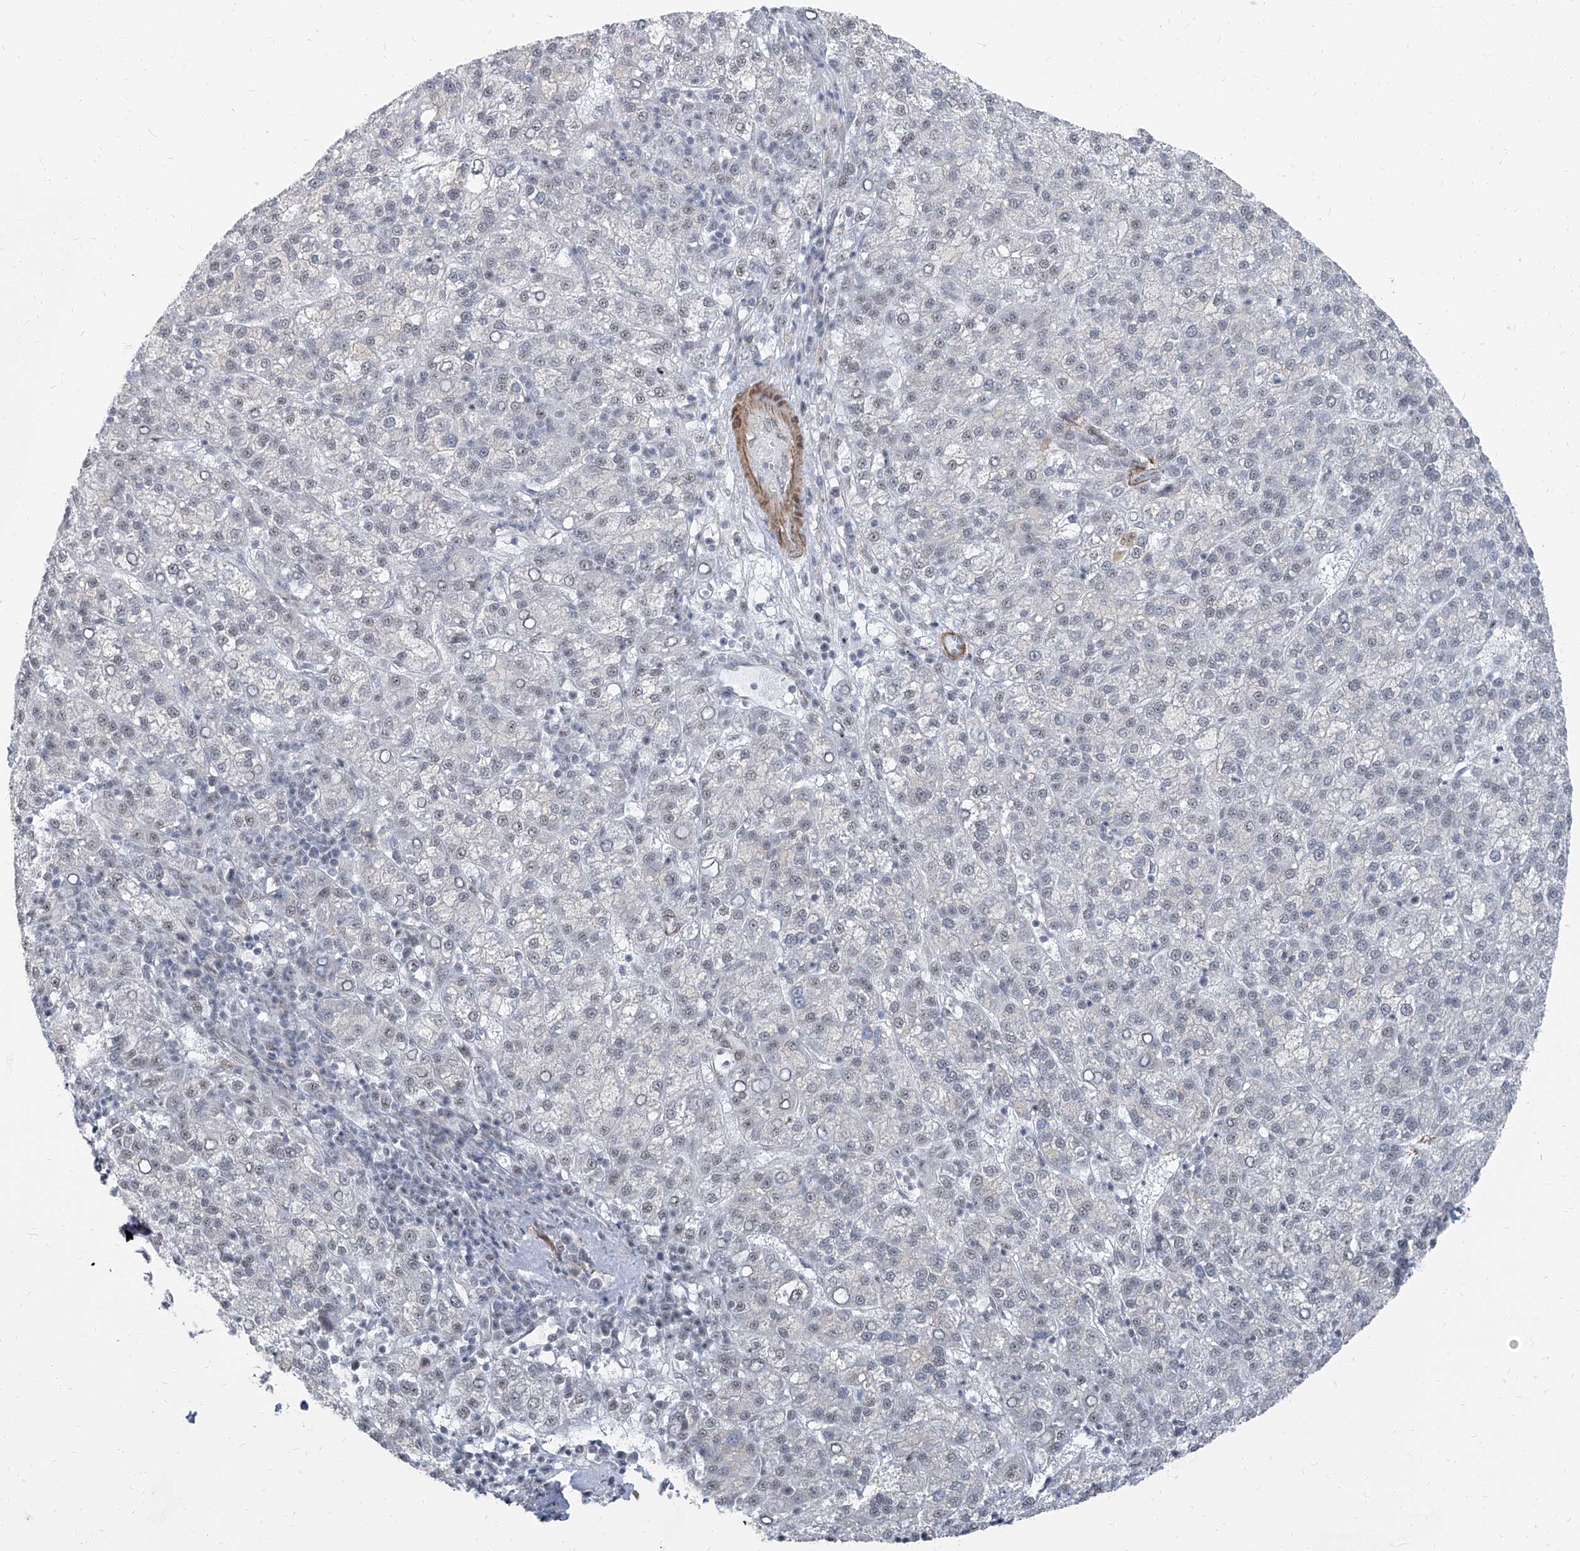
{"staining": {"intensity": "negative", "quantity": "none", "location": "none"}, "tissue": "liver cancer", "cell_type": "Tumor cells", "image_type": "cancer", "snomed": [{"axis": "morphology", "description": "Carcinoma, Hepatocellular, NOS"}, {"axis": "topography", "description": "Liver"}], "caption": "This is a micrograph of immunohistochemistry (IHC) staining of liver cancer (hepatocellular carcinoma), which shows no staining in tumor cells.", "gene": "TXLNB", "patient": {"sex": "female", "age": 58}}